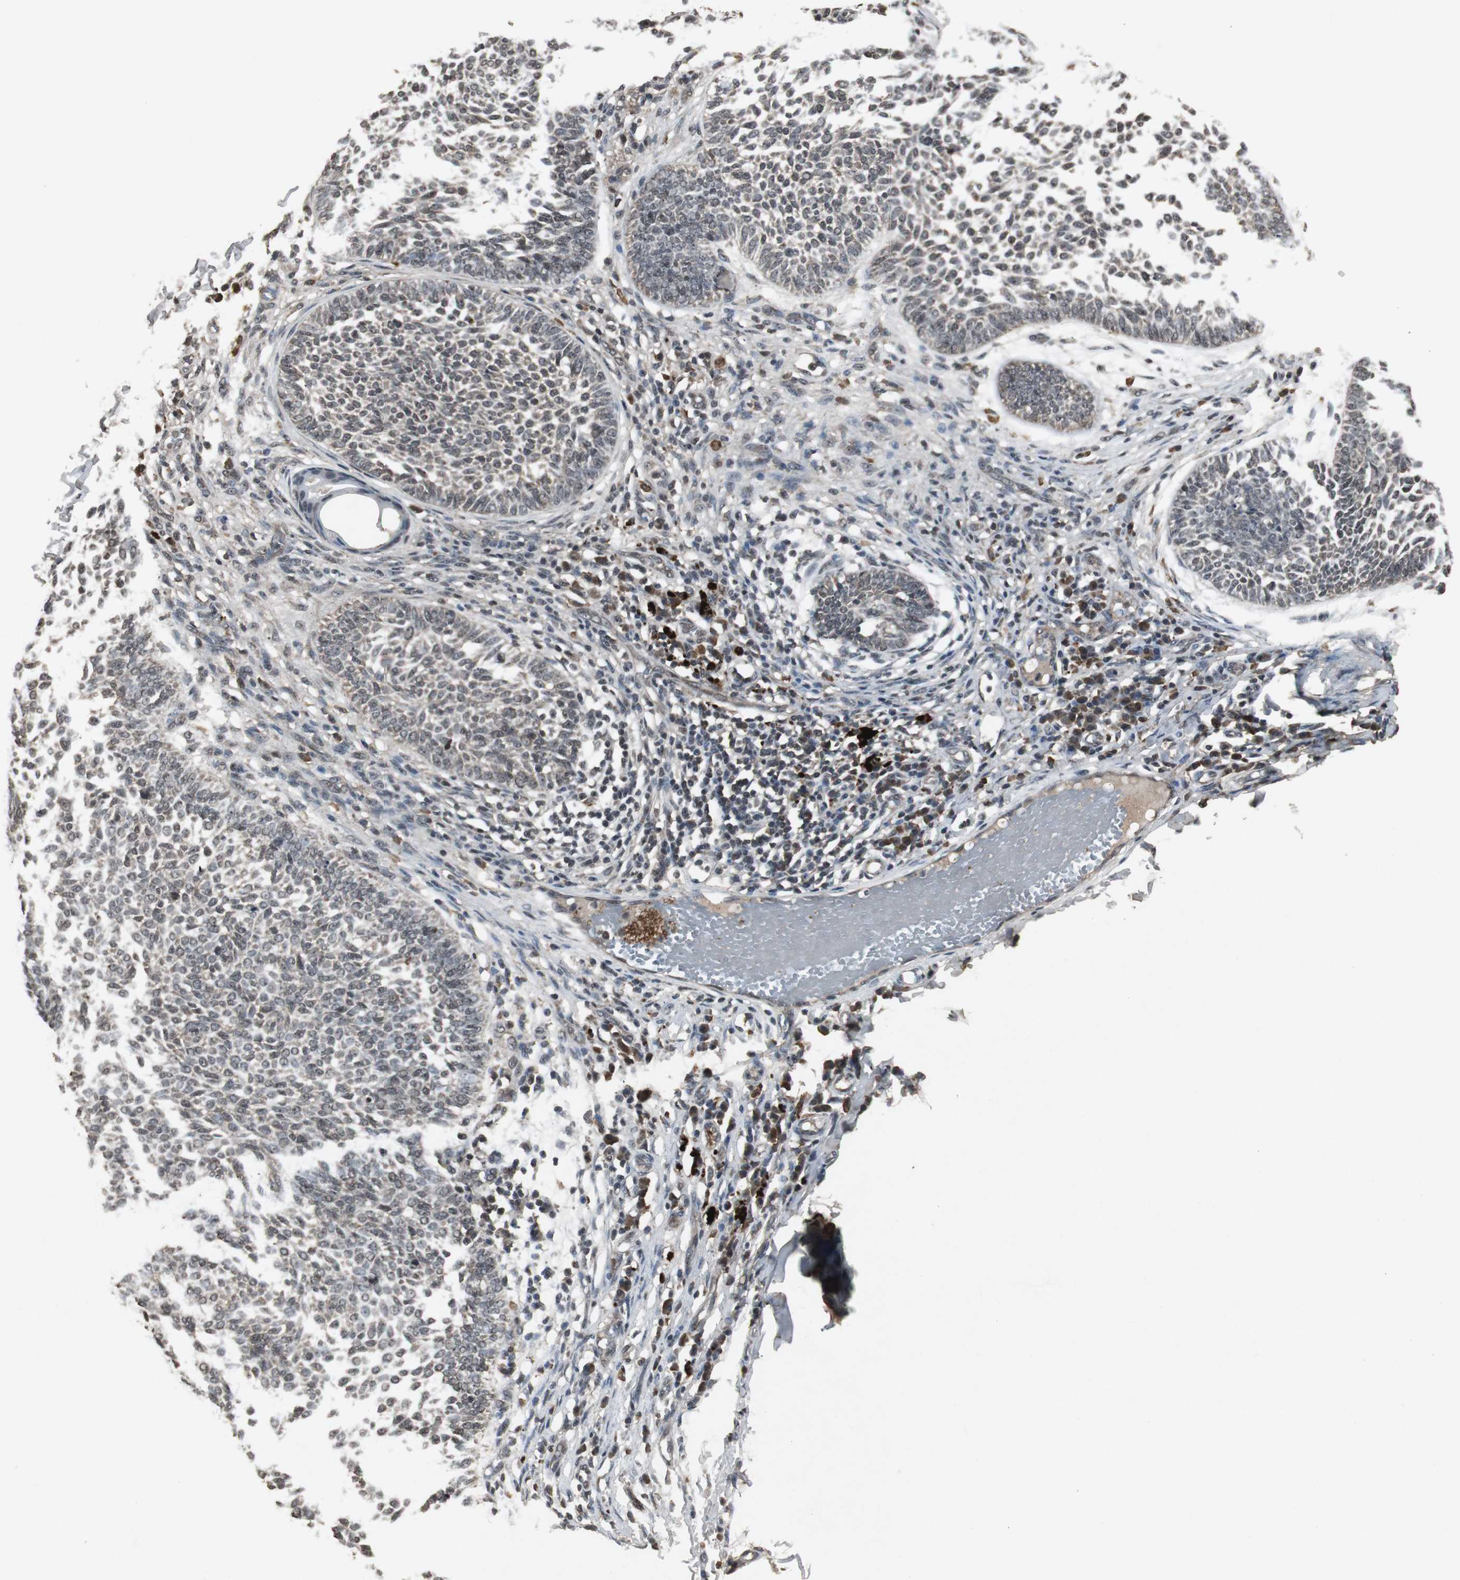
{"staining": {"intensity": "weak", "quantity": ">75%", "location": "cytoplasmic/membranous,nuclear"}, "tissue": "skin cancer", "cell_type": "Tumor cells", "image_type": "cancer", "snomed": [{"axis": "morphology", "description": "Normal tissue, NOS"}, {"axis": "morphology", "description": "Basal cell carcinoma"}, {"axis": "topography", "description": "Skin"}], "caption": "Skin cancer (basal cell carcinoma) was stained to show a protein in brown. There is low levels of weak cytoplasmic/membranous and nuclear positivity in about >75% of tumor cells. (DAB IHC, brown staining for protein, blue staining for nuclei).", "gene": "EMX1", "patient": {"sex": "male", "age": 87}}